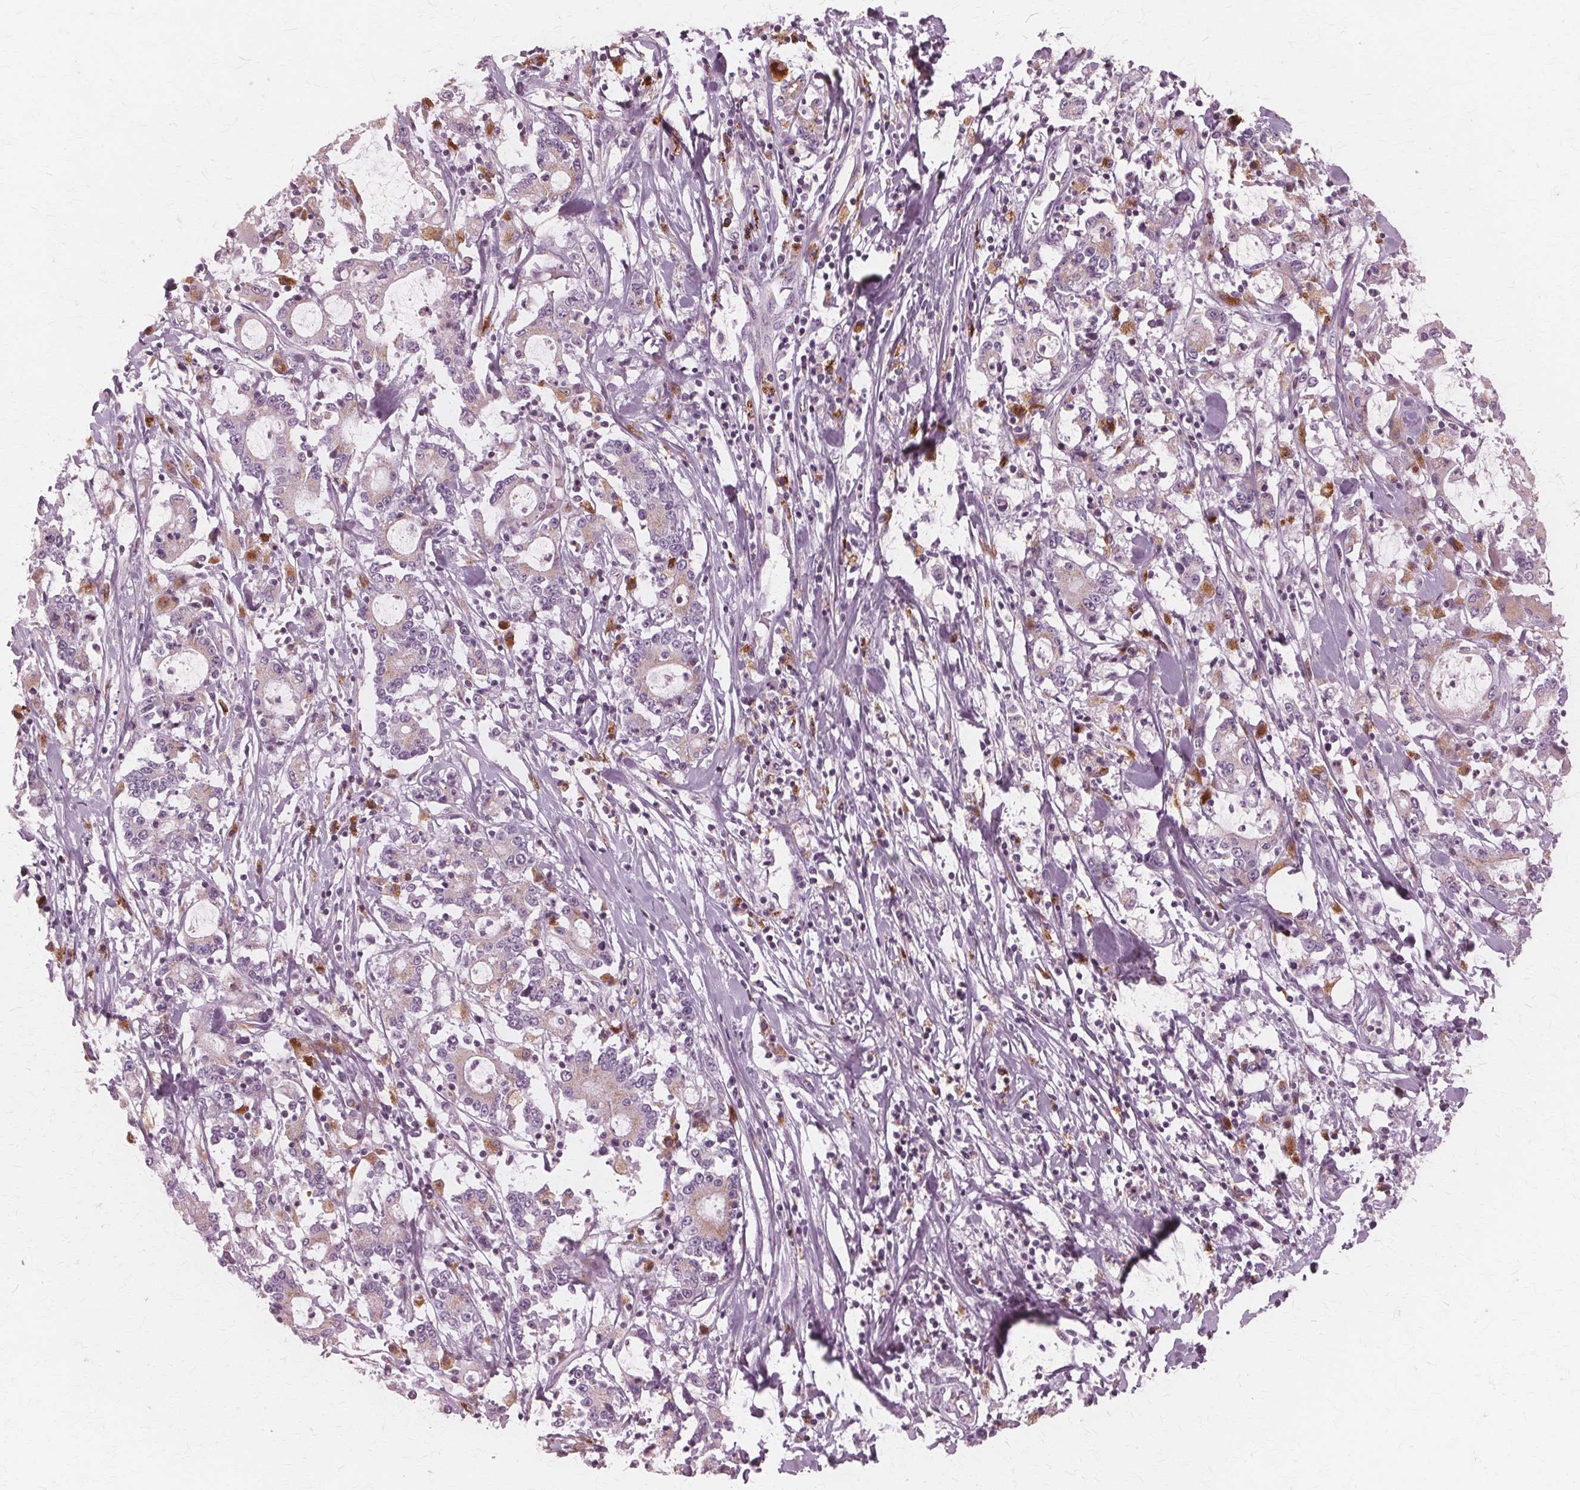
{"staining": {"intensity": "moderate", "quantity": "25%-75%", "location": "cytoplasmic/membranous"}, "tissue": "stomach cancer", "cell_type": "Tumor cells", "image_type": "cancer", "snomed": [{"axis": "morphology", "description": "Adenocarcinoma, NOS"}, {"axis": "topography", "description": "Stomach, upper"}], "caption": "This histopathology image reveals immunohistochemistry staining of human stomach cancer, with medium moderate cytoplasmic/membranous expression in about 25%-75% of tumor cells.", "gene": "DNASE2", "patient": {"sex": "male", "age": 68}}